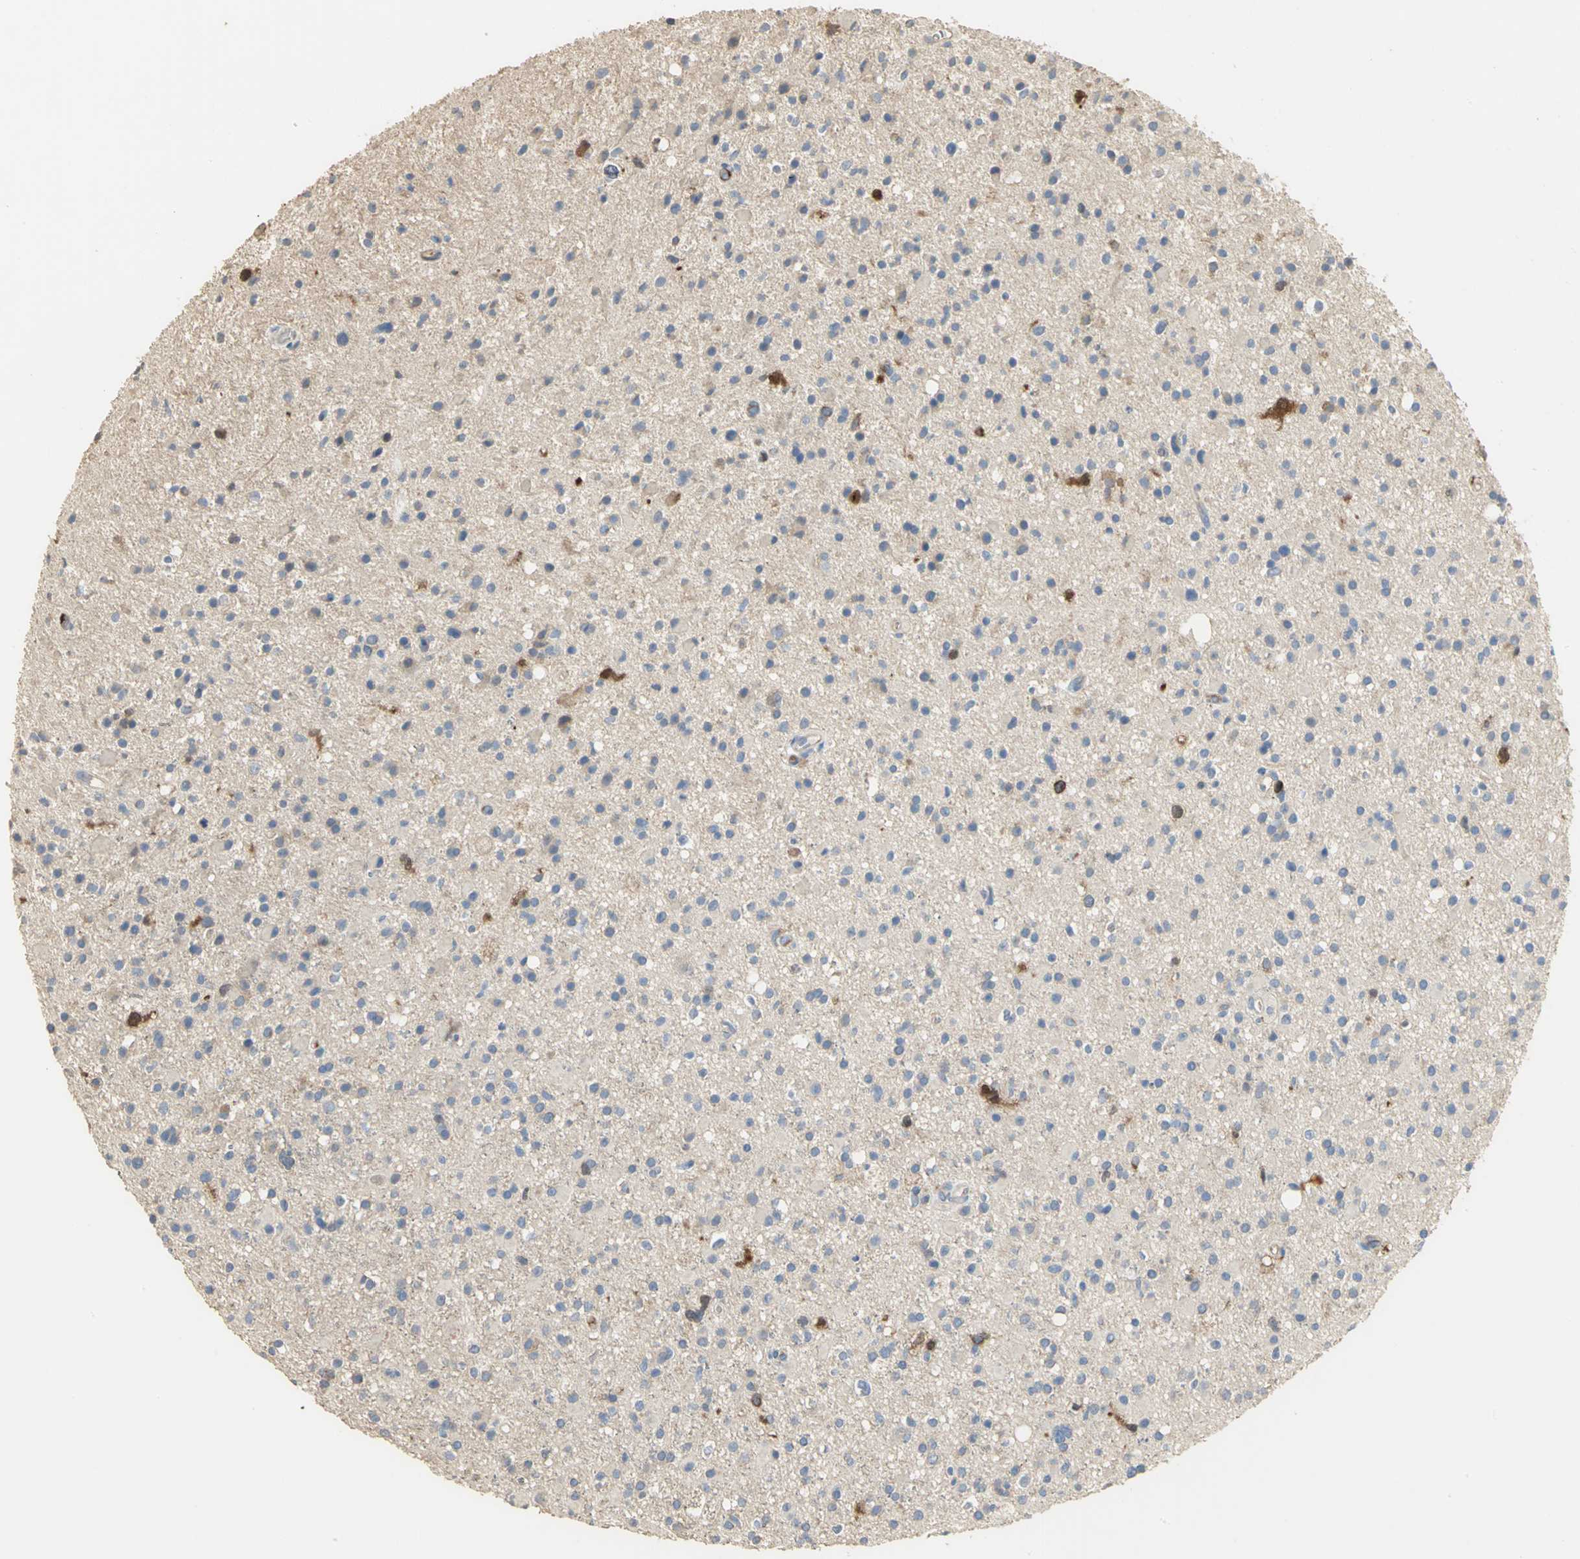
{"staining": {"intensity": "moderate", "quantity": "<25%", "location": "cytoplasmic/membranous"}, "tissue": "glioma", "cell_type": "Tumor cells", "image_type": "cancer", "snomed": [{"axis": "morphology", "description": "Glioma, malignant, High grade"}, {"axis": "topography", "description": "Brain"}], "caption": "High-grade glioma (malignant) stained for a protein (brown) shows moderate cytoplasmic/membranous positive positivity in approximately <25% of tumor cells.", "gene": "DLGAP5", "patient": {"sex": "male", "age": 33}}